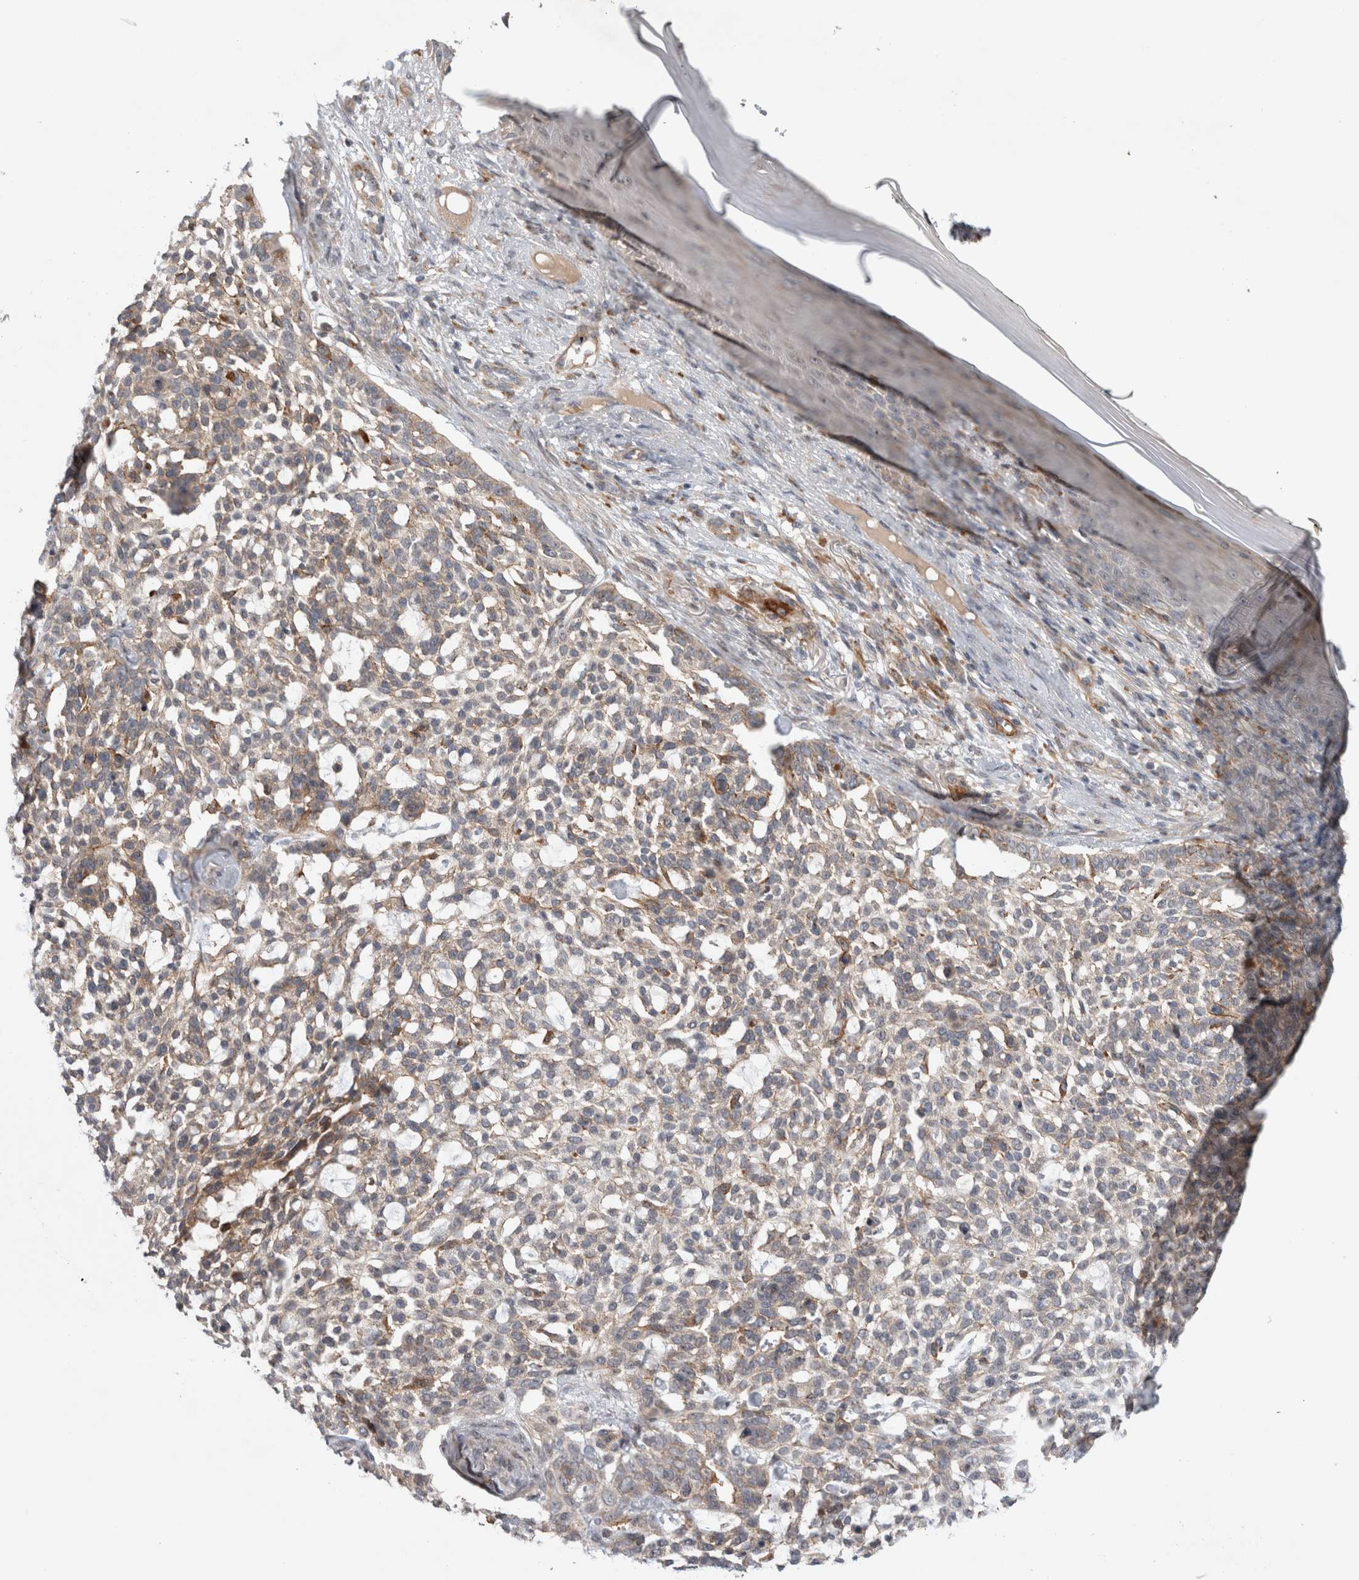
{"staining": {"intensity": "weak", "quantity": "25%-75%", "location": "cytoplasmic/membranous"}, "tissue": "skin cancer", "cell_type": "Tumor cells", "image_type": "cancer", "snomed": [{"axis": "morphology", "description": "Basal cell carcinoma"}, {"axis": "topography", "description": "Skin"}], "caption": "Skin cancer stained with a protein marker shows weak staining in tumor cells.", "gene": "ADGRL3", "patient": {"sex": "female", "age": 64}}